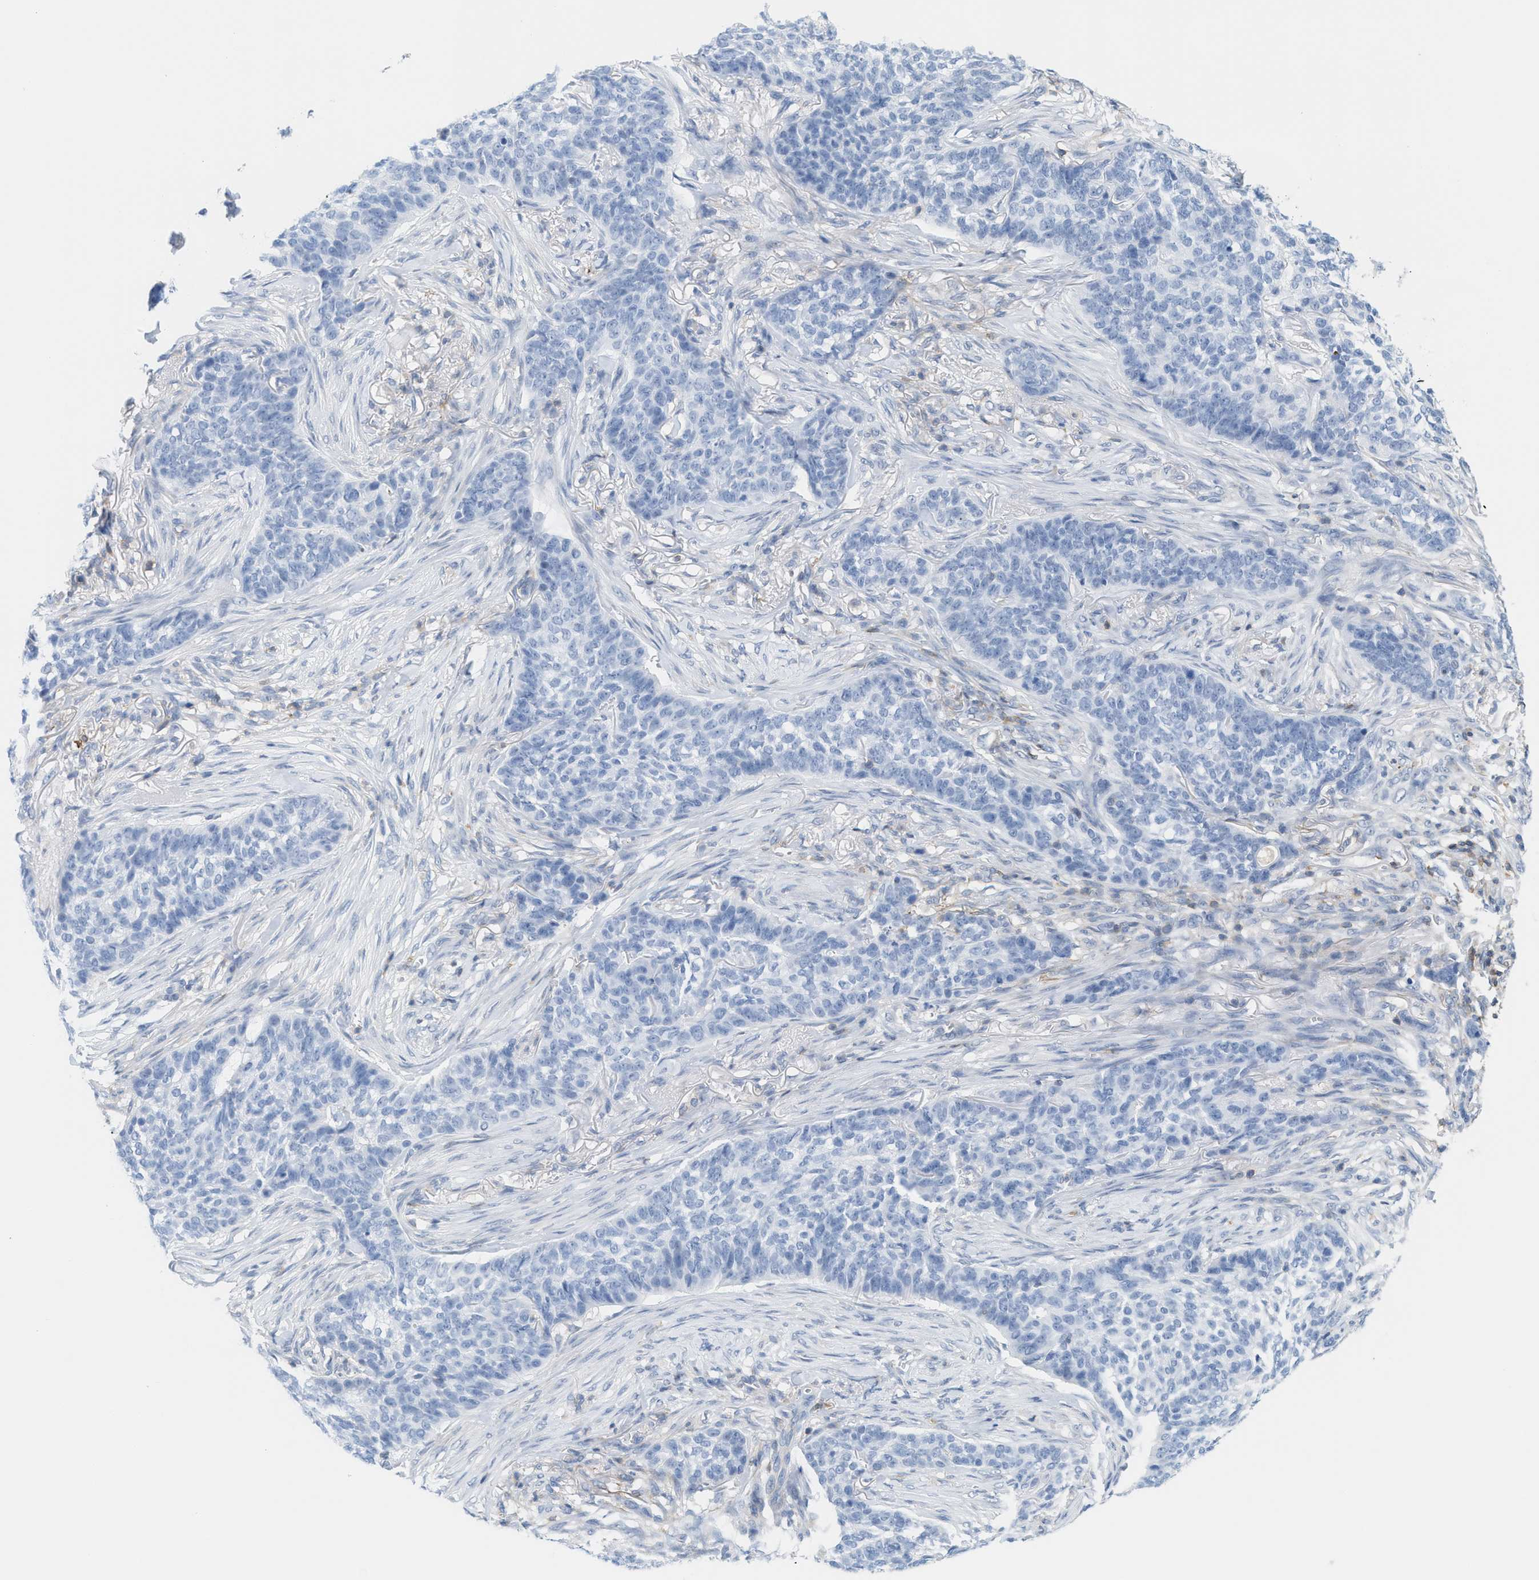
{"staining": {"intensity": "negative", "quantity": "none", "location": "none"}, "tissue": "skin cancer", "cell_type": "Tumor cells", "image_type": "cancer", "snomed": [{"axis": "morphology", "description": "Basal cell carcinoma"}, {"axis": "topography", "description": "Skin"}], "caption": "The image reveals no significant positivity in tumor cells of skin cancer. Brightfield microscopy of immunohistochemistry stained with DAB (brown) and hematoxylin (blue), captured at high magnification.", "gene": "IL16", "patient": {"sex": "male", "age": 85}}